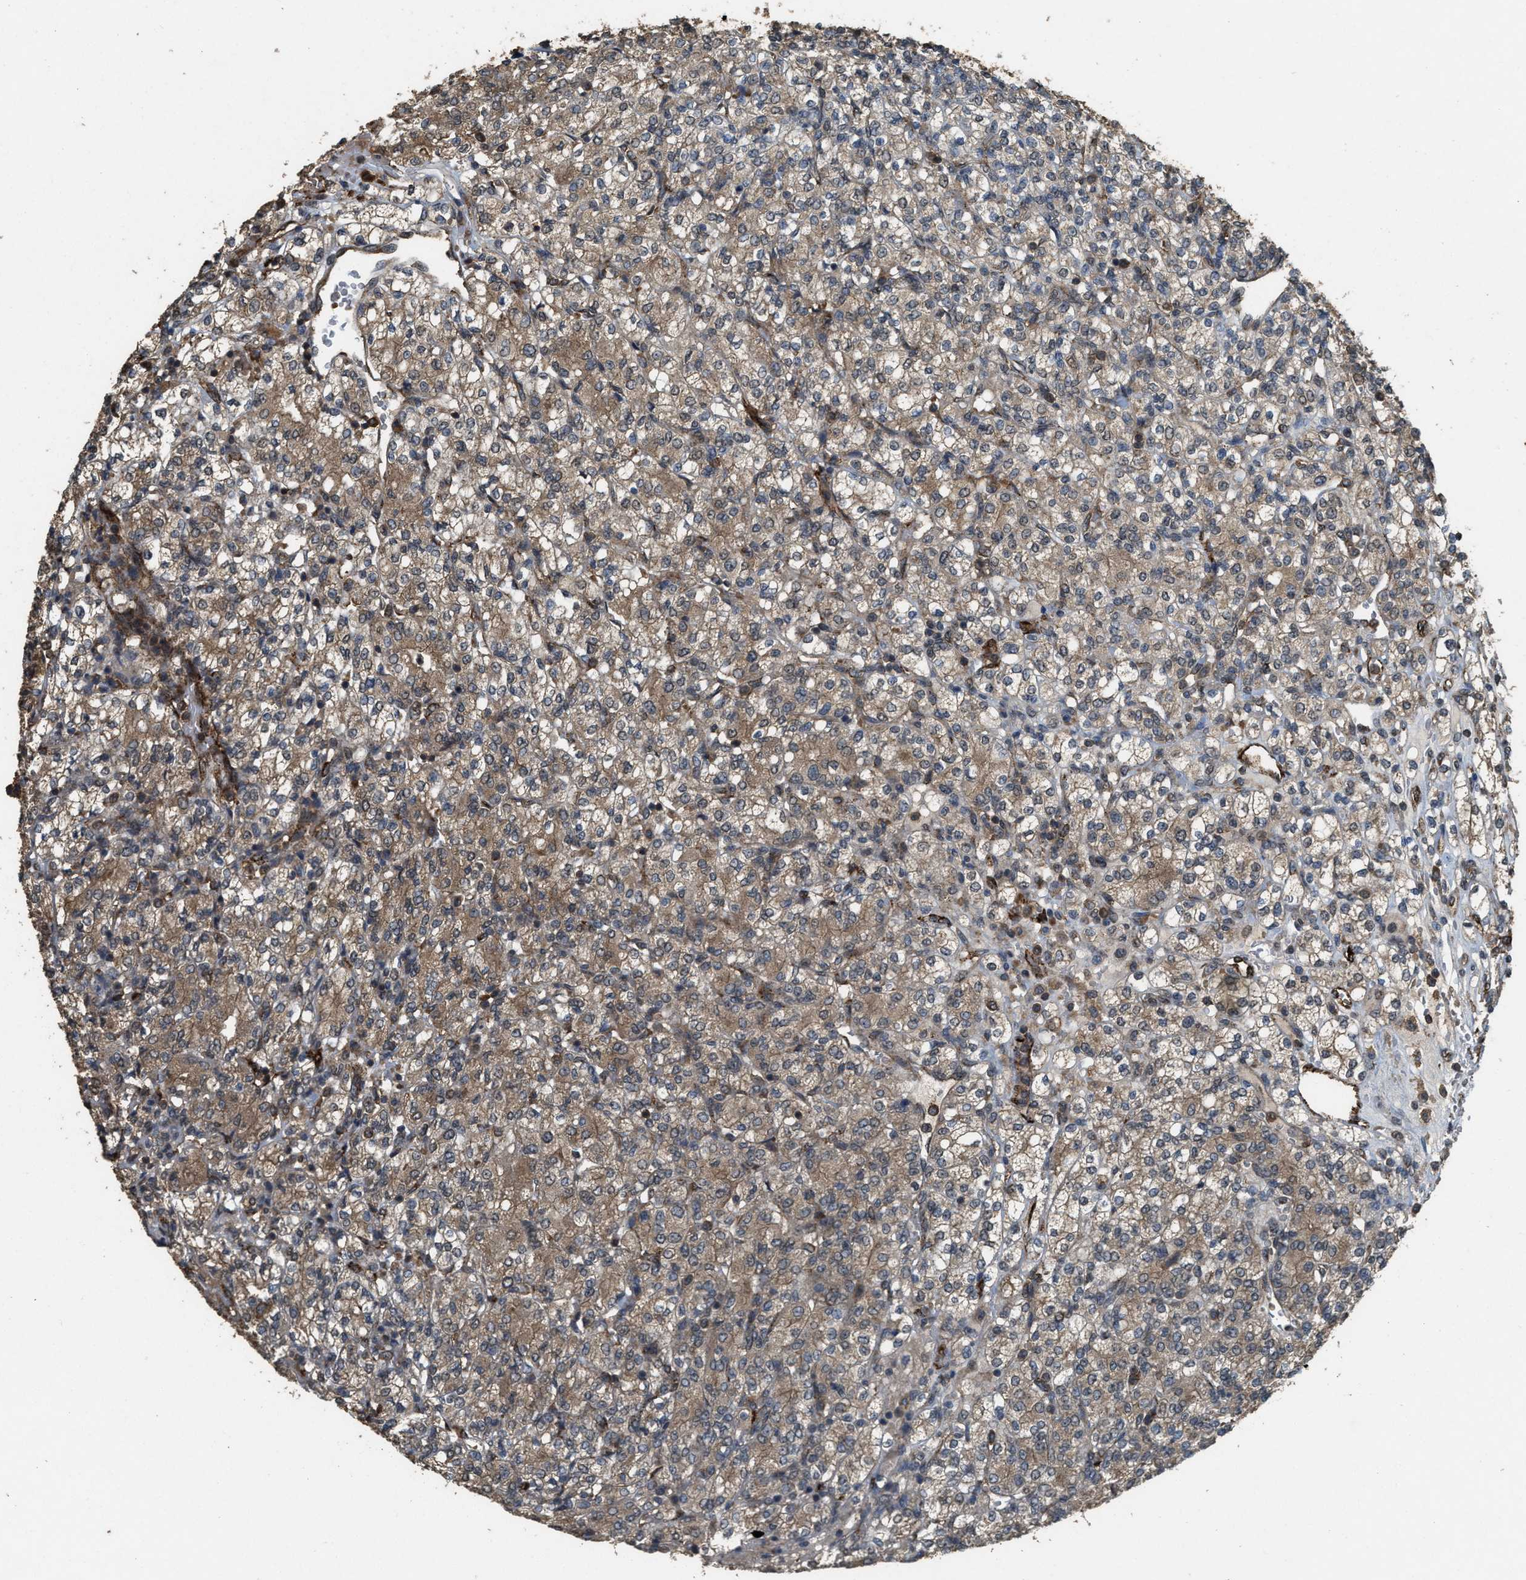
{"staining": {"intensity": "moderate", "quantity": ">75%", "location": "cytoplasmic/membranous"}, "tissue": "renal cancer", "cell_type": "Tumor cells", "image_type": "cancer", "snomed": [{"axis": "morphology", "description": "Adenocarcinoma, NOS"}, {"axis": "topography", "description": "Kidney"}], "caption": "This image displays immunohistochemistry (IHC) staining of human renal cancer (adenocarcinoma), with medium moderate cytoplasmic/membranous expression in about >75% of tumor cells.", "gene": "ARHGEF5", "patient": {"sex": "male", "age": 77}}